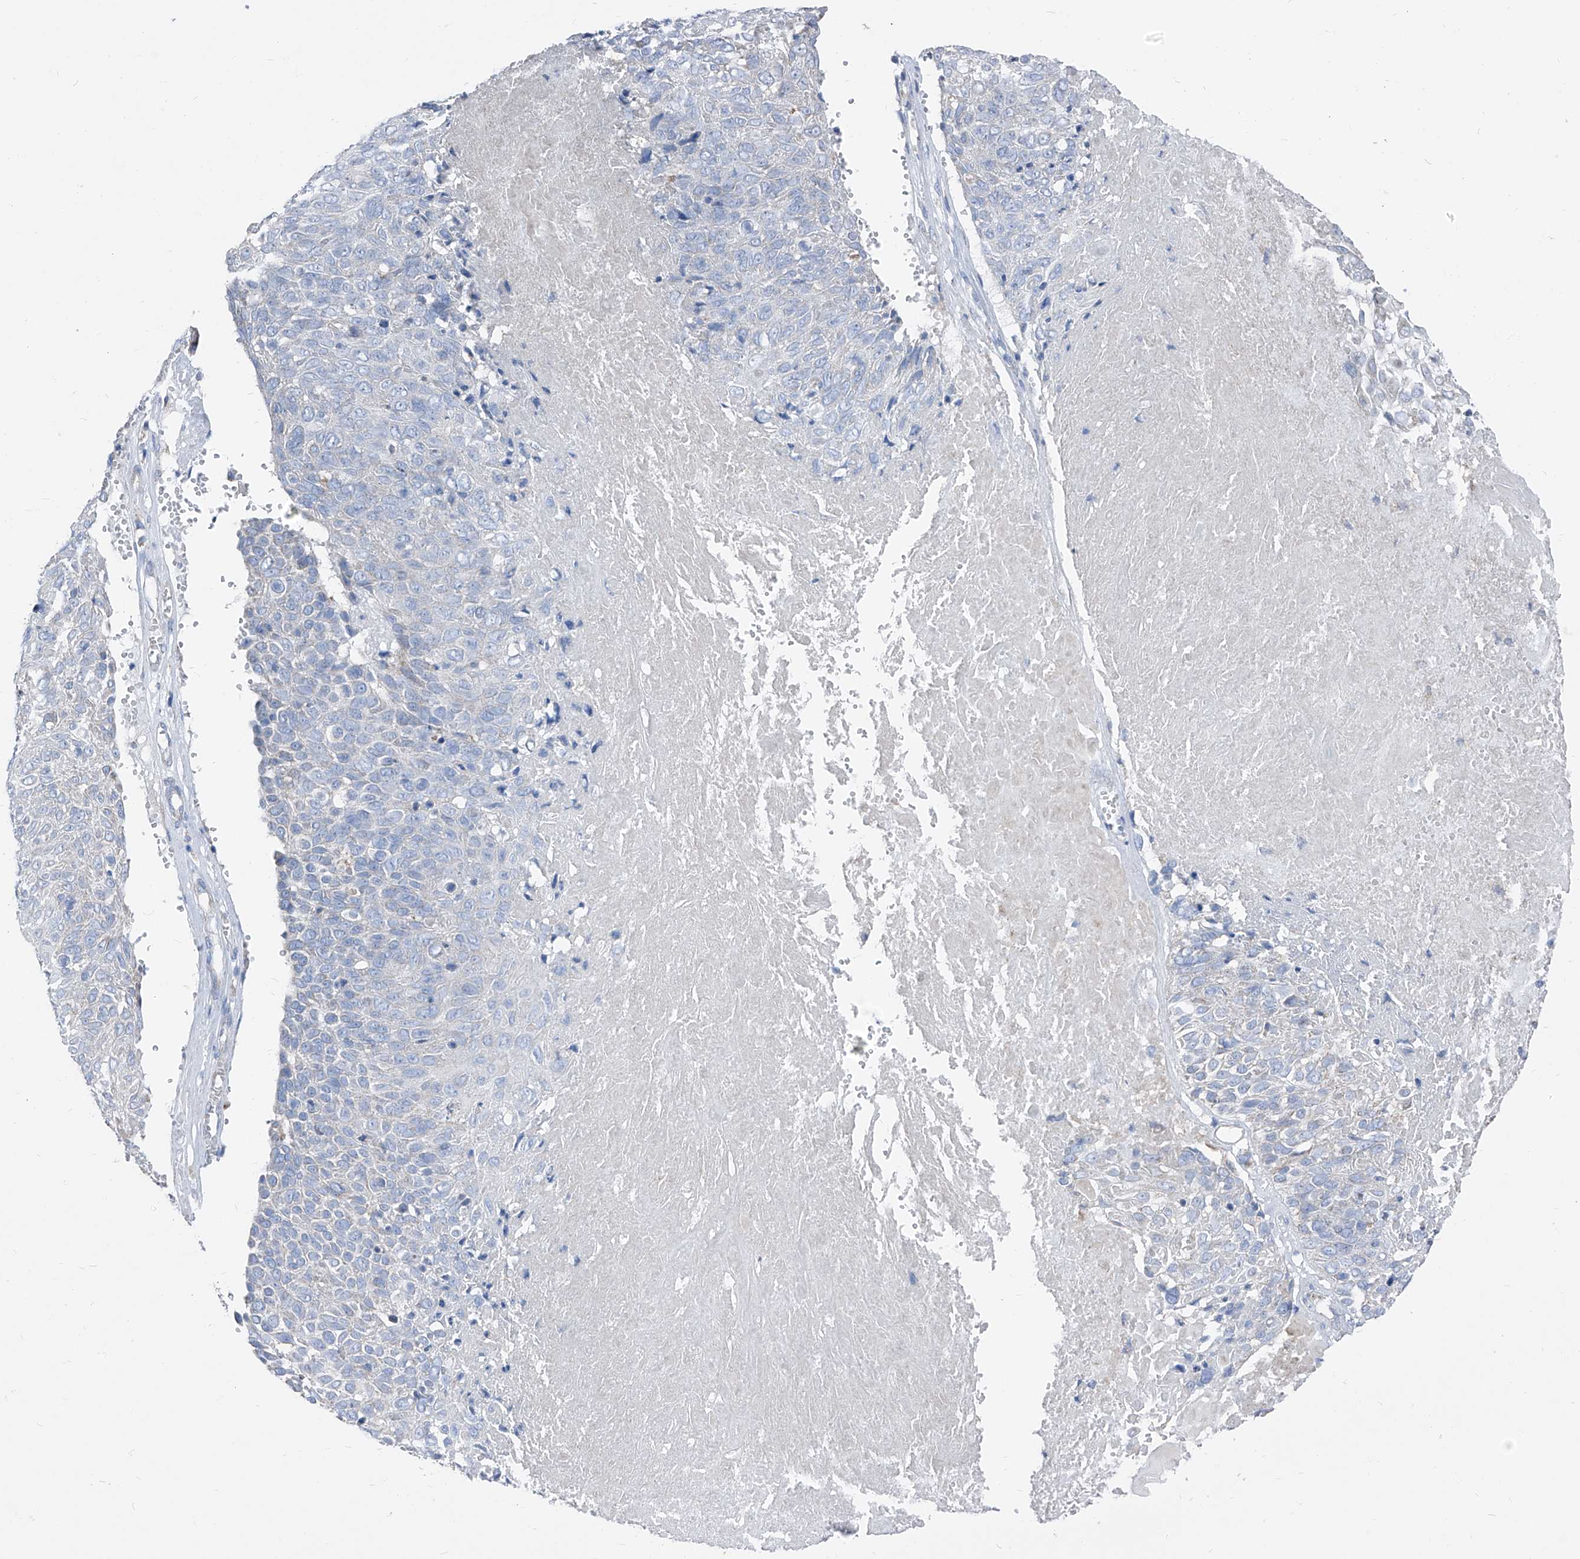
{"staining": {"intensity": "negative", "quantity": "none", "location": "none"}, "tissue": "cervical cancer", "cell_type": "Tumor cells", "image_type": "cancer", "snomed": [{"axis": "morphology", "description": "Squamous cell carcinoma, NOS"}, {"axis": "topography", "description": "Cervix"}], "caption": "A photomicrograph of cervical cancer (squamous cell carcinoma) stained for a protein demonstrates no brown staining in tumor cells. The staining is performed using DAB brown chromogen with nuclei counter-stained in using hematoxylin.", "gene": "AGPS", "patient": {"sex": "female", "age": 74}}